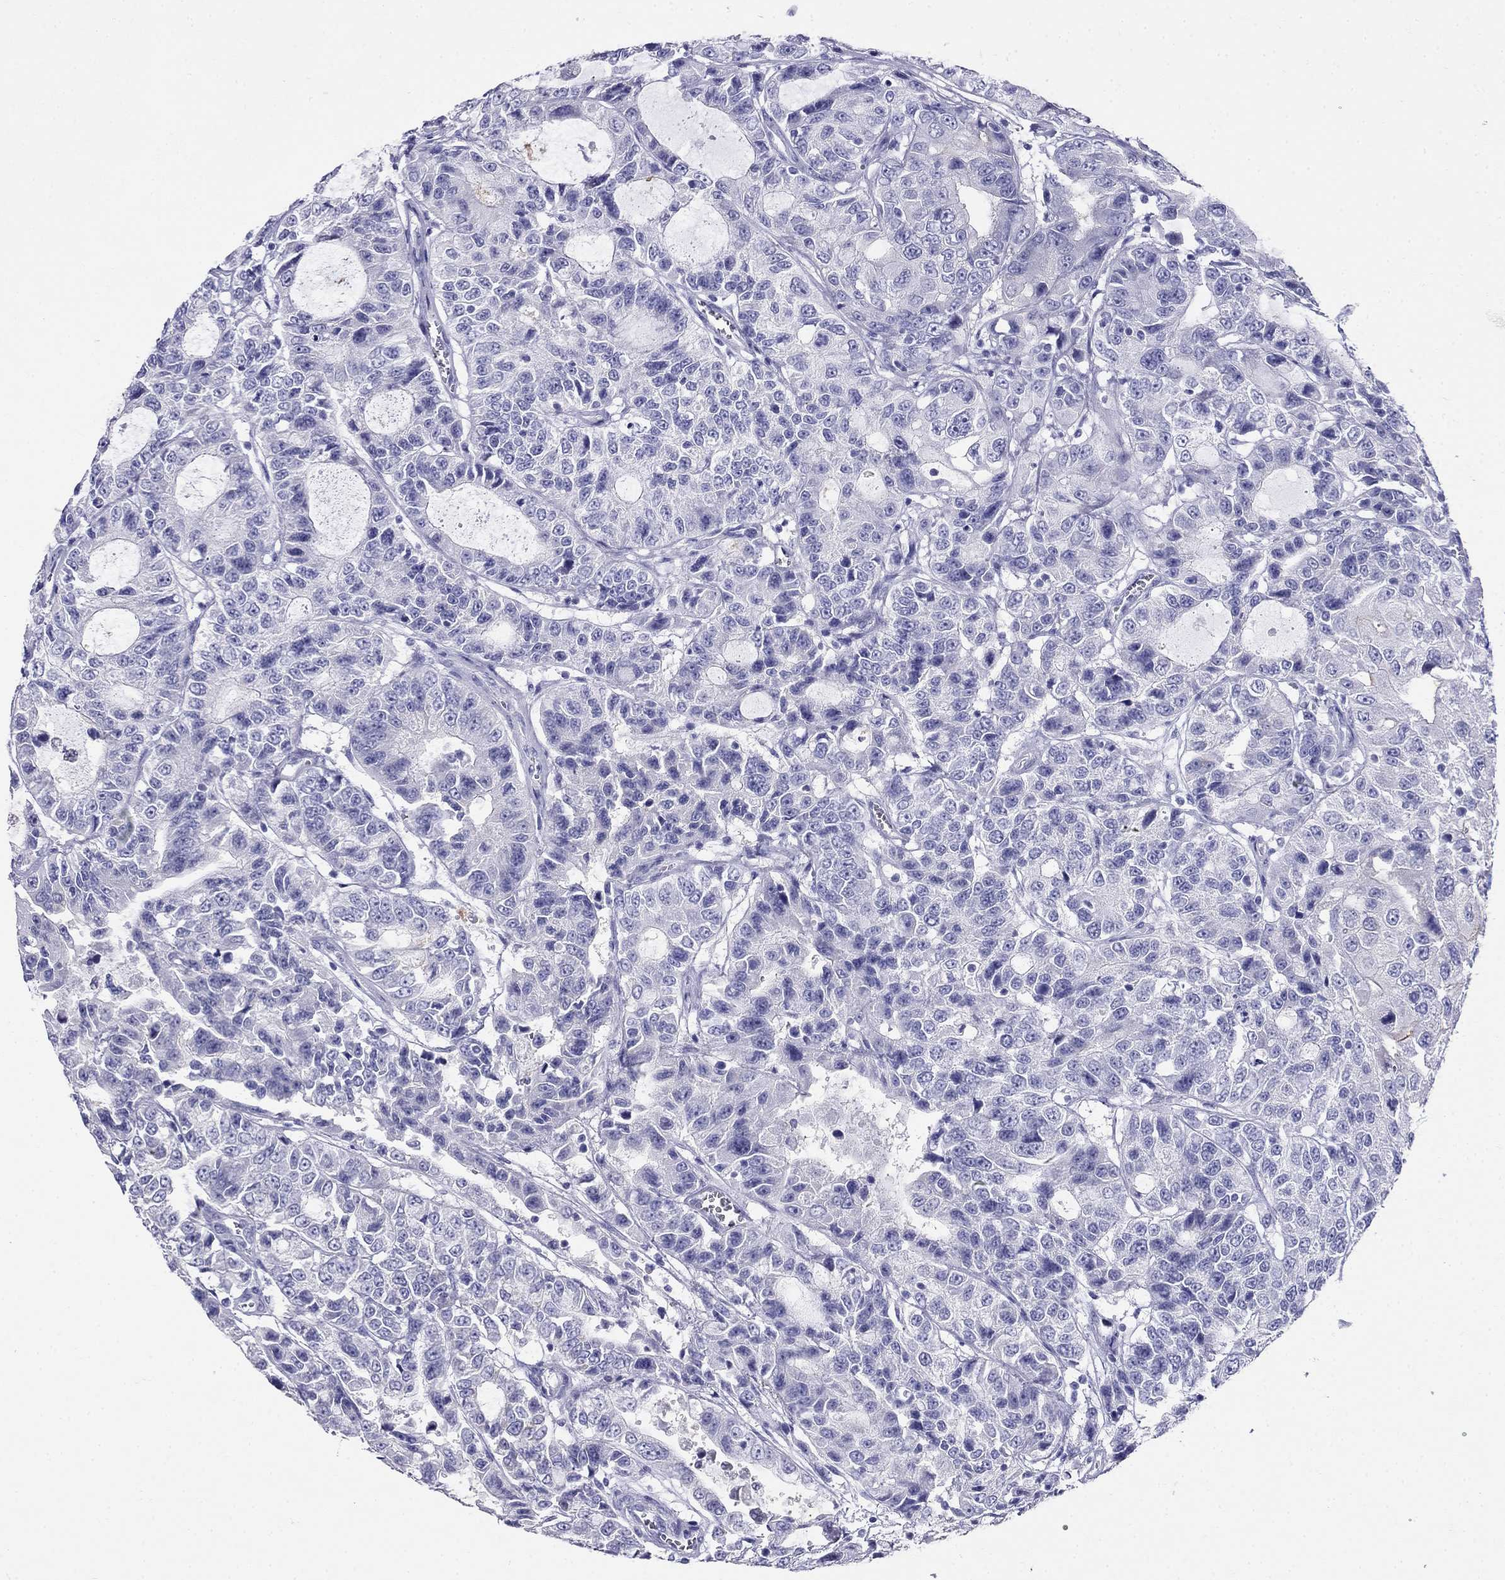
{"staining": {"intensity": "negative", "quantity": "none", "location": "none"}, "tissue": "urothelial cancer", "cell_type": "Tumor cells", "image_type": "cancer", "snomed": [{"axis": "morphology", "description": "Urothelial carcinoma, NOS"}, {"axis": "morphology", "description": "Urothelial carcinoma, High grade"}, {"axis": "topography", "description": "Urinary bladder"}], "caption": "Immunohistochemistry (IHC) micrograph of neoplastic tissue: human transitional cell carcinoma stained with DAB (3,3'-diaminobenzidine) shows no significant protein staining in tumor cells.", "gene": "PPP1R36", "patient": {"sex": "female", "age": 73}}